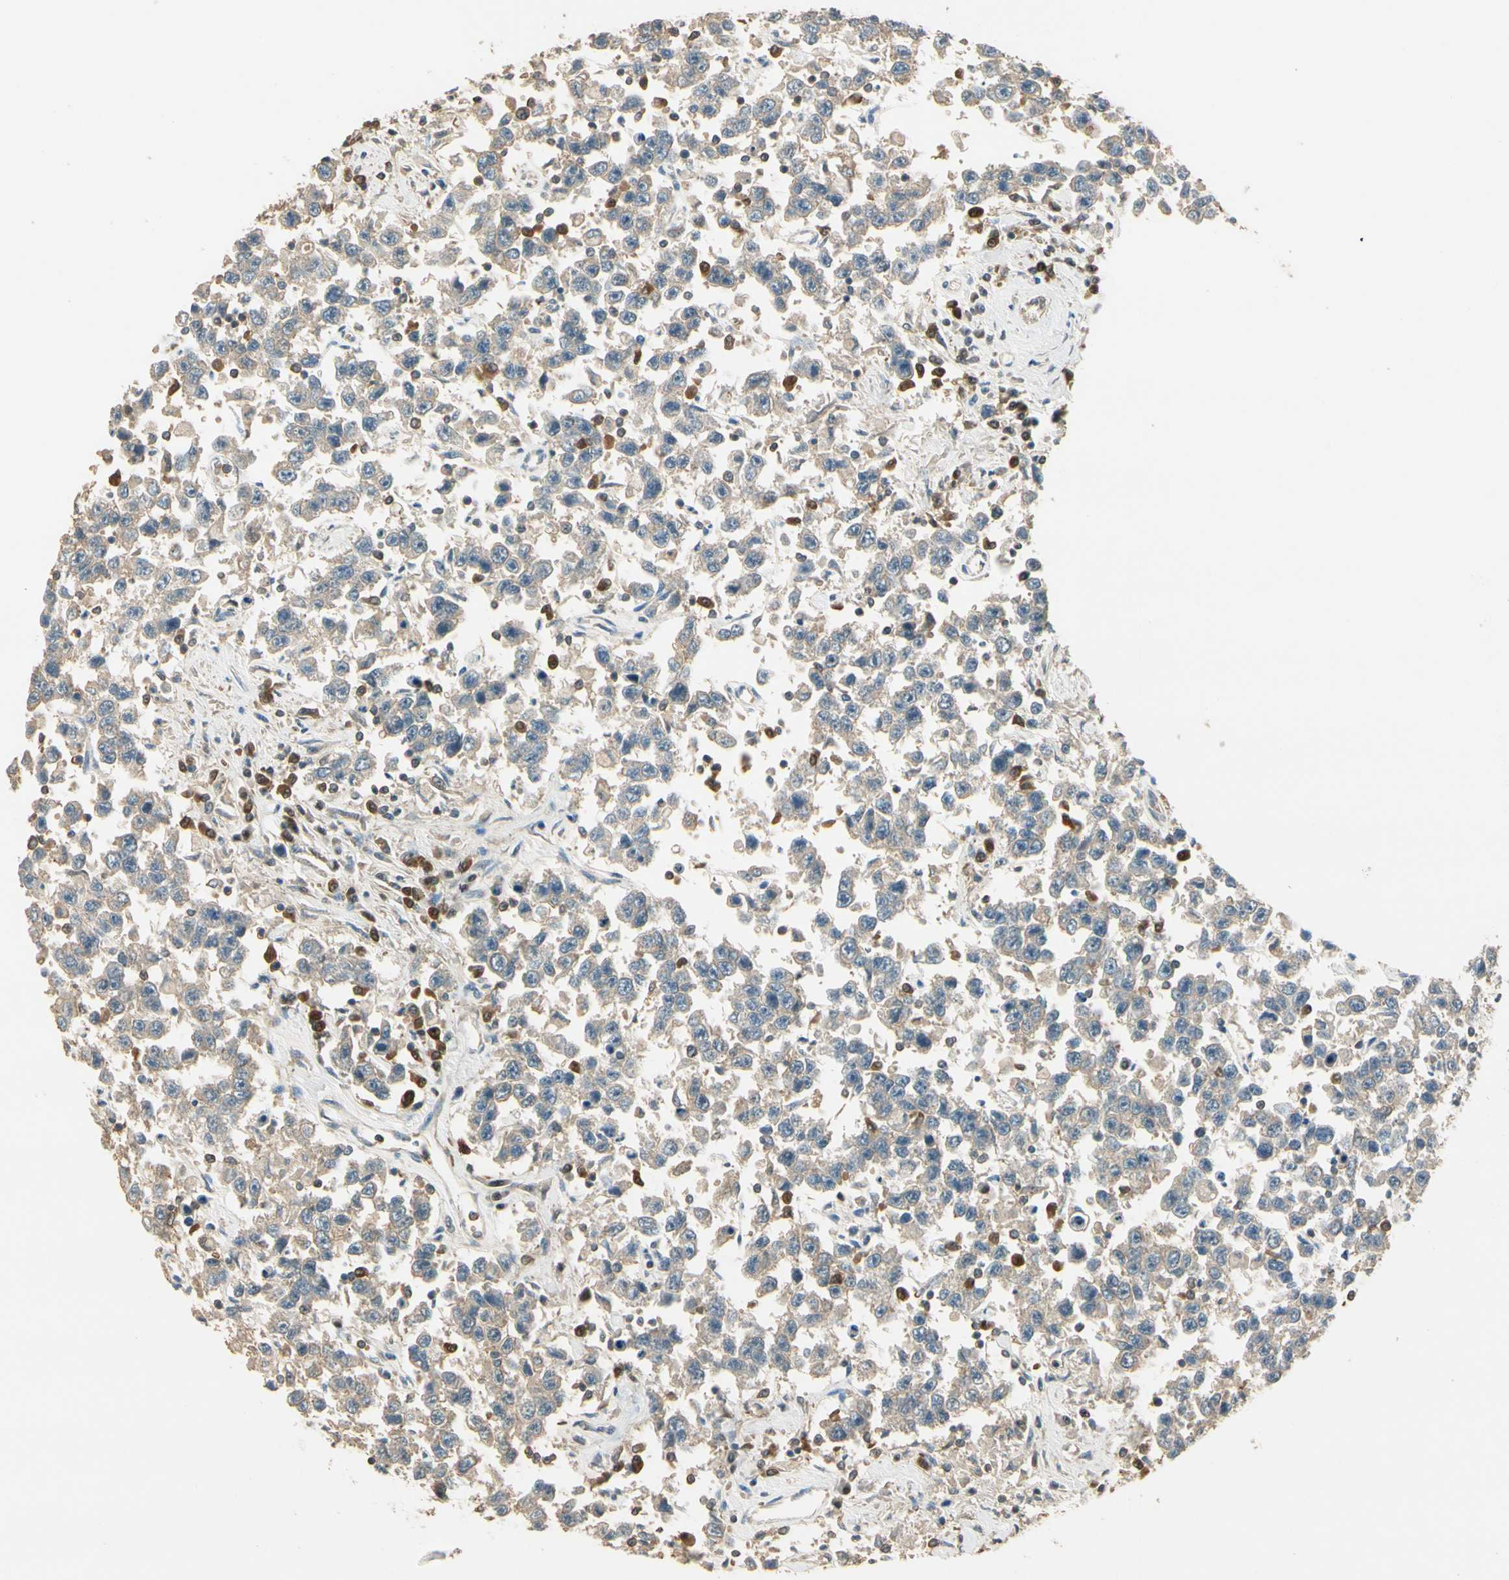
{"staining": {"intensity": "weak", "quantity": ">75%", "location": "cytoplasmic/membranous"}, "tissue": "testis cancer", "cell_type": "Tumor cells", "image_type": "cancer", "snomed": [{"axis": "morphology", "description": "Seminoma, NOS"}, {"axis": "topography", "description": "Testis"}], "caption": "Immunohistochemical staining of human seminoma (testis) exhibits low levels of weak cytoplasmic/membranous staining in about >75% of tumor cells.", "gene": "PLXNA1", "patient": {"sex": "male", "age": 41}}